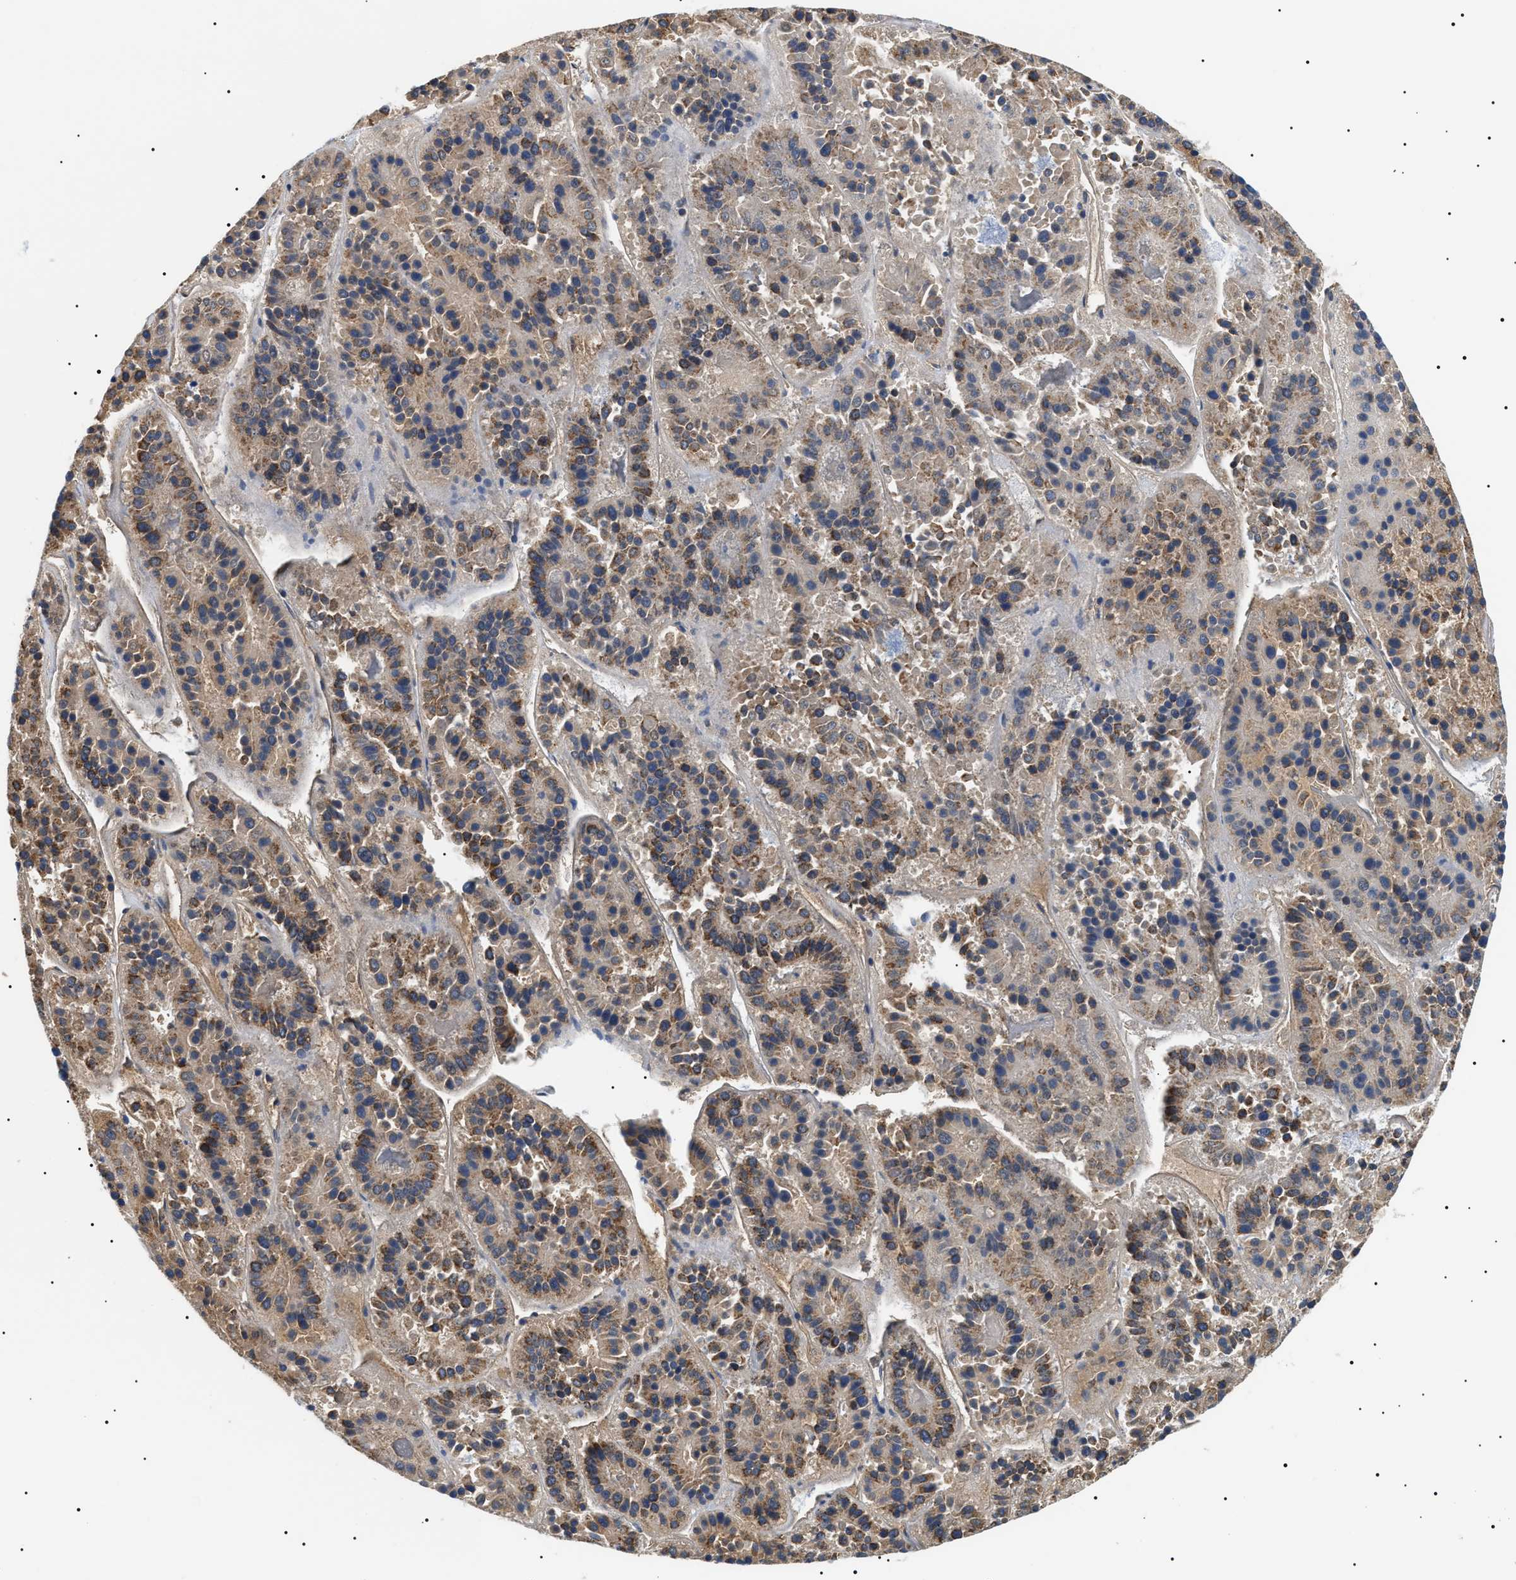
{"staining": {"intensity": "moderate", "quantity": ">75%", "location": "cytoplasmic/membranous"}, "tissue": "pancreatic cancer", "cell_type": "Tumor cells", "image_type": "cancer", "snomed": [{"axis": "morphology", "description": "Adenocarcinoma, NOS"}, {"axis": "topography", "description": "Pancreas"}], "caption": "This histopathology image displays IHC staining of human pancreatic adenocarcinoma, with medium moderate cytoplasmic/membranous expression in about >75% of tumor cells.", "gene": "OXSM", "patient": {"sex": "male", "age": 50}}